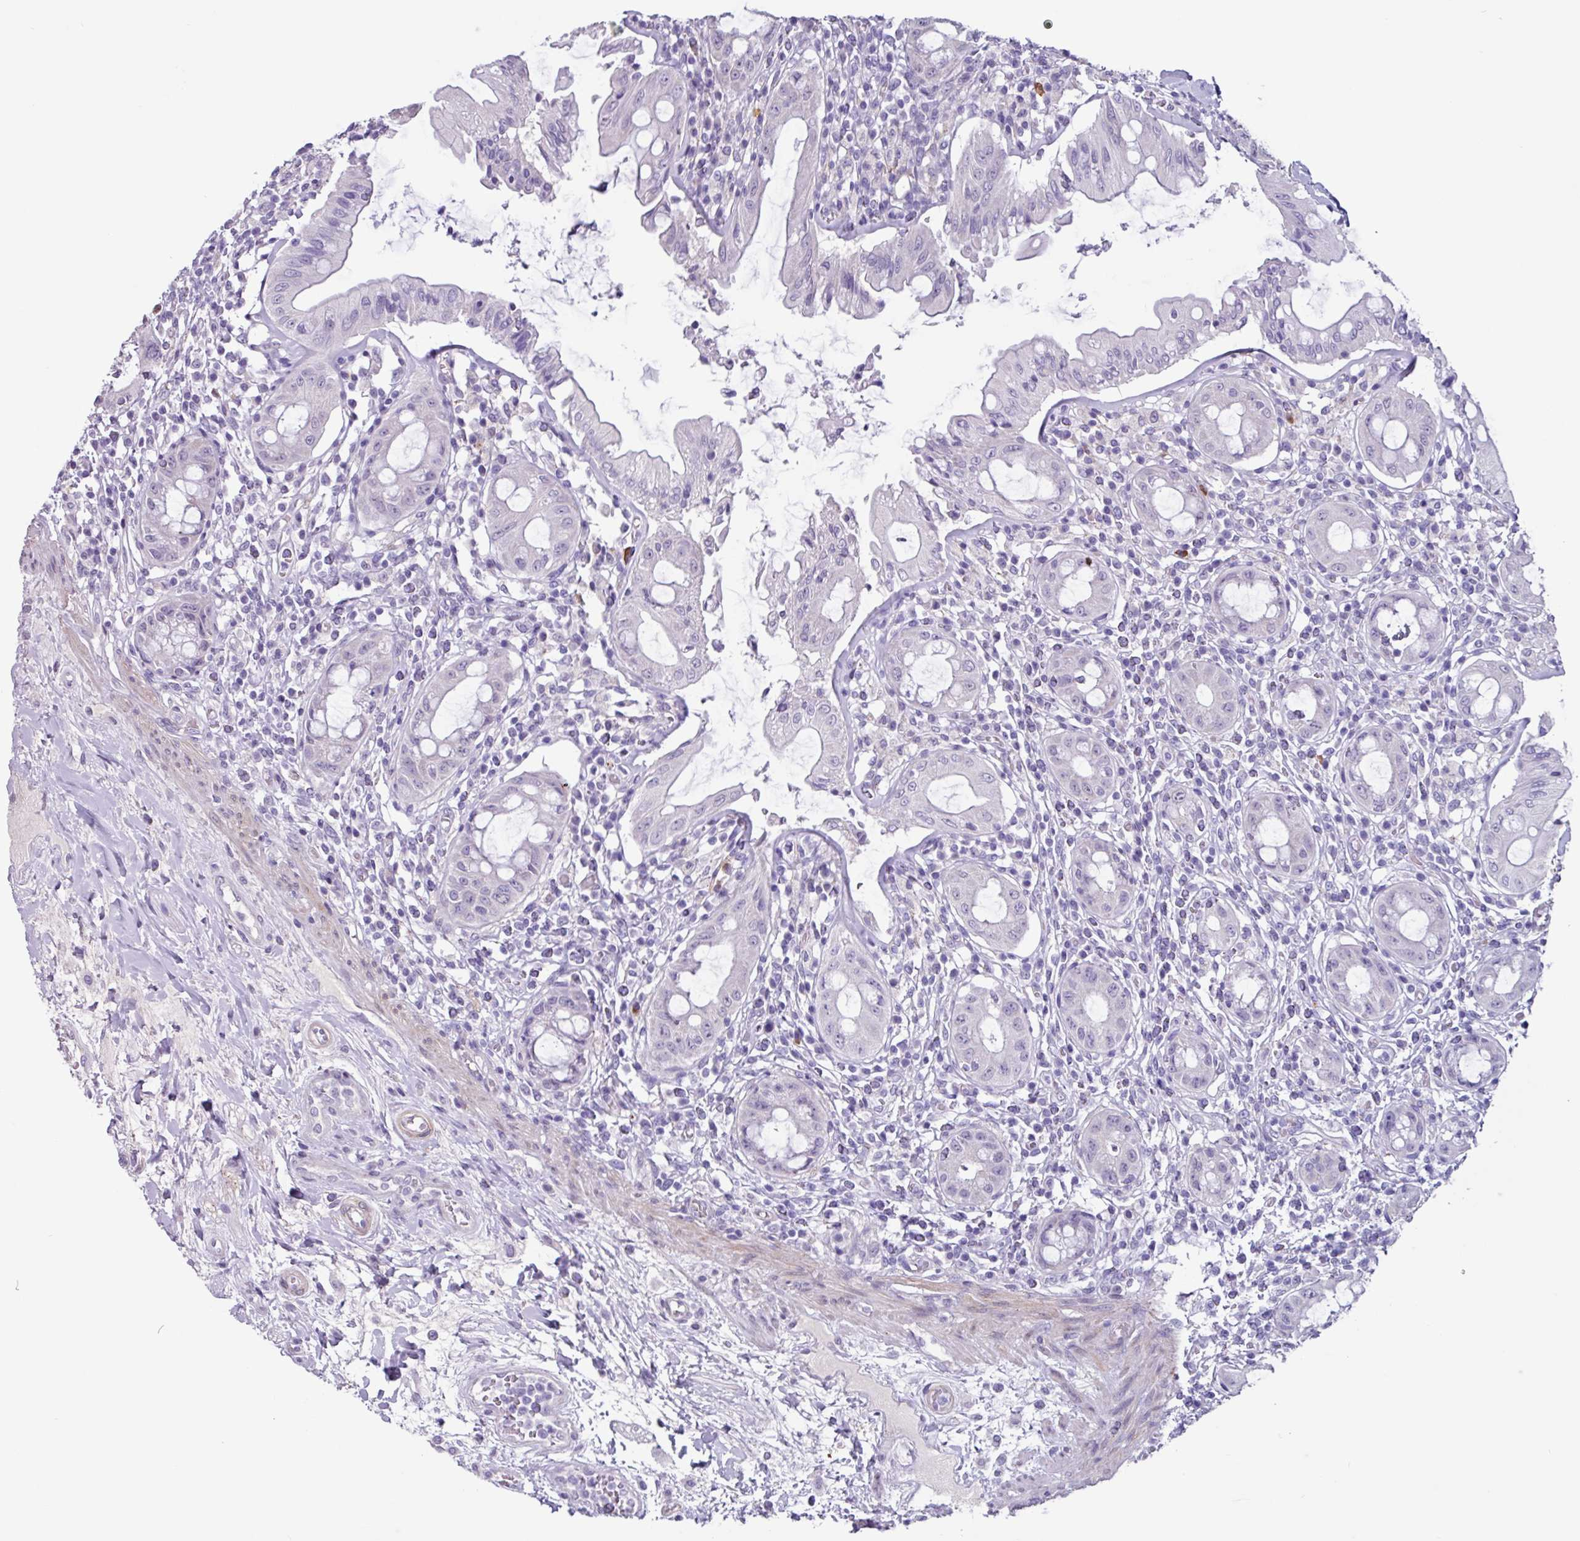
{"staining": {"intensity": "negative", "quantity": "none", "location": "none"}, "tissue": "rectum", "cell_type": "Glandular cells", "image_type": "normal", "snomed": [{"axis": "morphology", "description": "Normal tissue, NOS"}, {"axis": "topography", "description": "Rectum"}], "caption": "The immunohistochemistry (IHC) micrograph has no significant positivity in glandular cells of rectum. (Stains: DAB (3,3'-diaminobenzidine) IHC with hematoxylin counter stain, Microscopy: brightfield microscopy at high magnification).", "gene": "OTX1", "patient": {"sex": "female", "age": 57}}